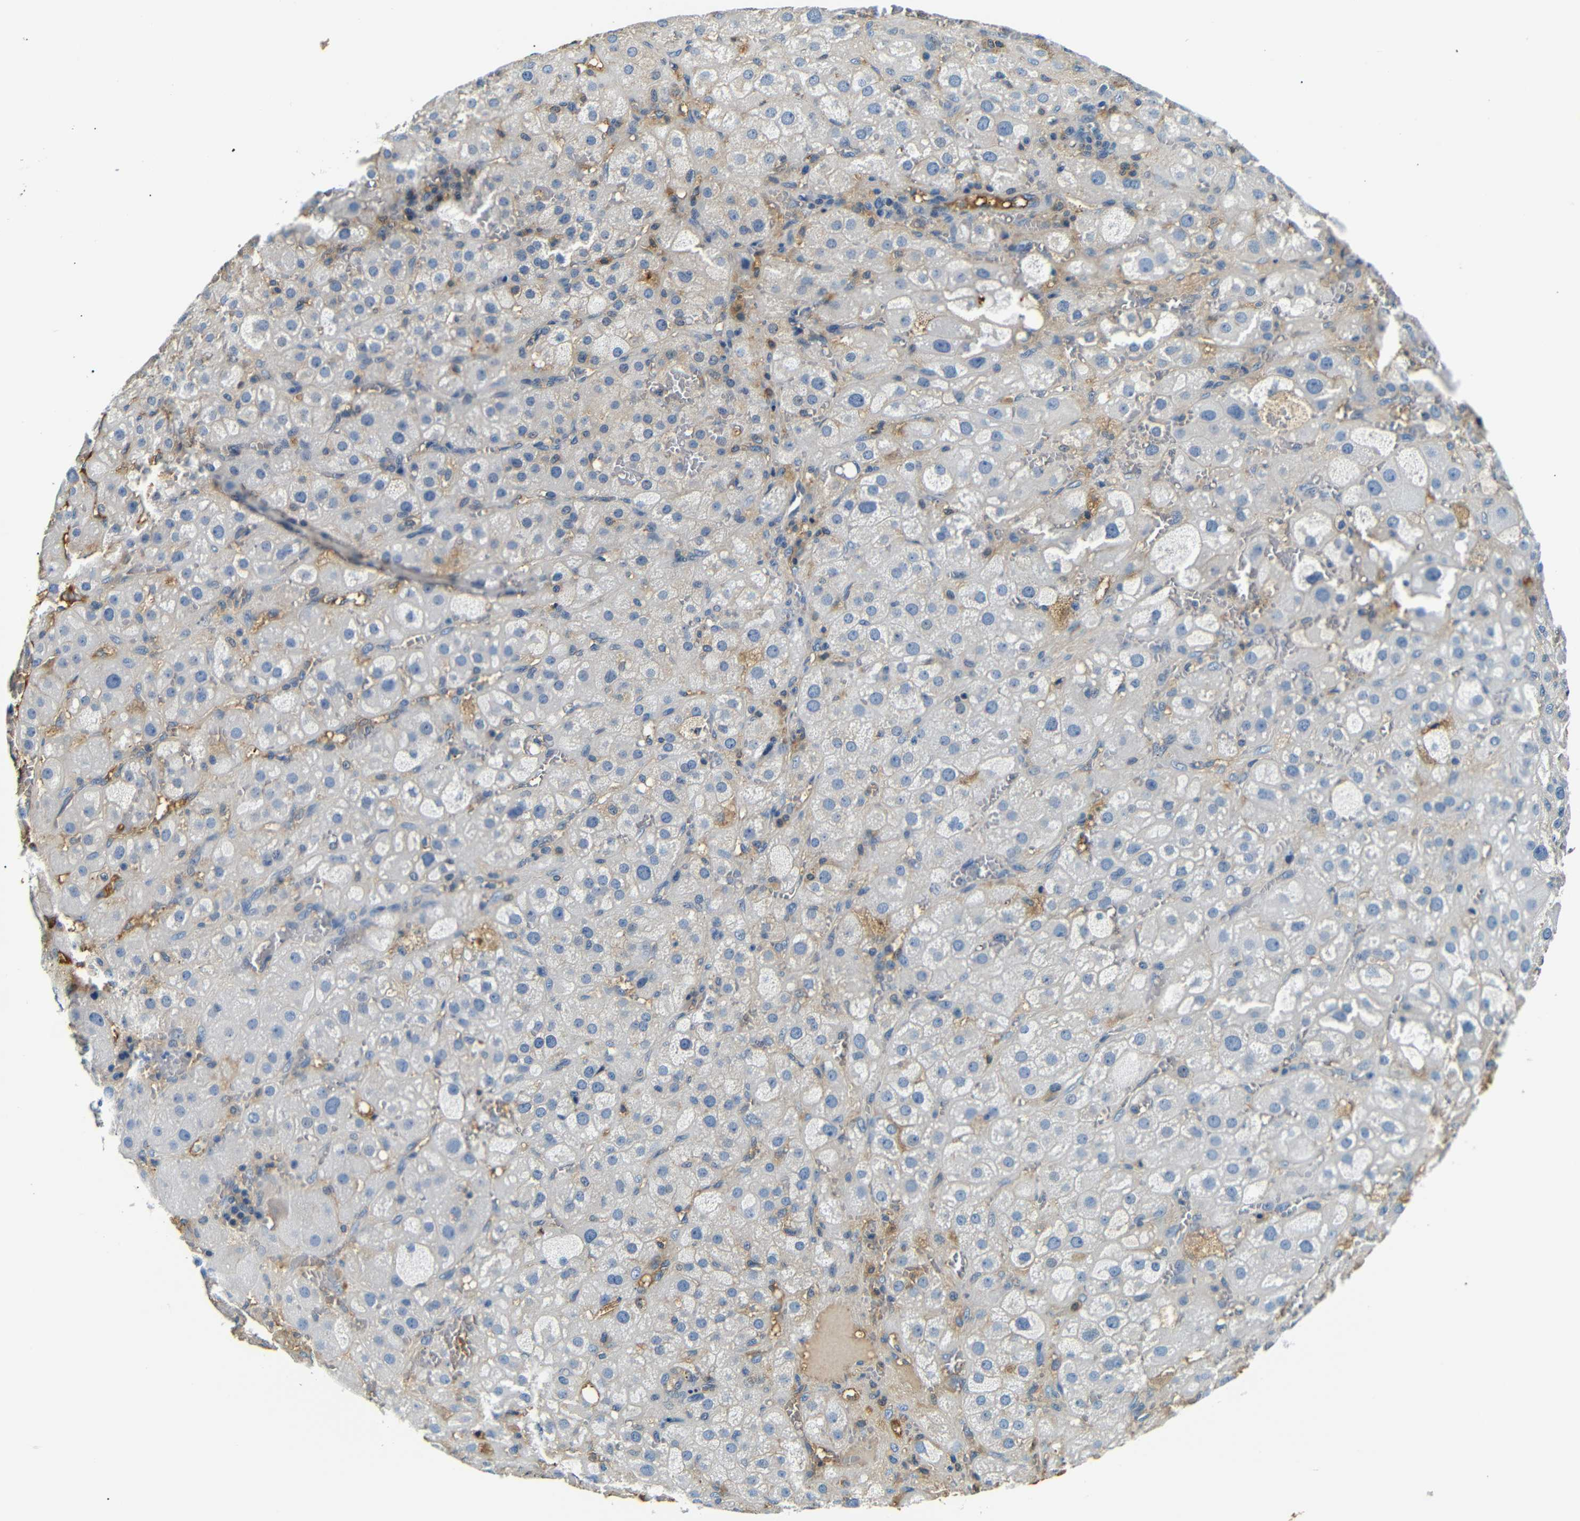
{"staining": {"intensity": "negative", "quantity": "none", "location": "none"}, "tissue": "adrenal gland", "cell_type": "Glandular cells", "image_type": "normal", "snomed": [{"axis": "morphology", "description": "Normal tissue, NOS"}, {"axis": "topography", "description": "Adrenal gland"}], "caption": "Glandular cells show no significant staining in benign adrenal gland.", "gene": "LHCGR", "patient": {"sex": "female", "age": 47}}